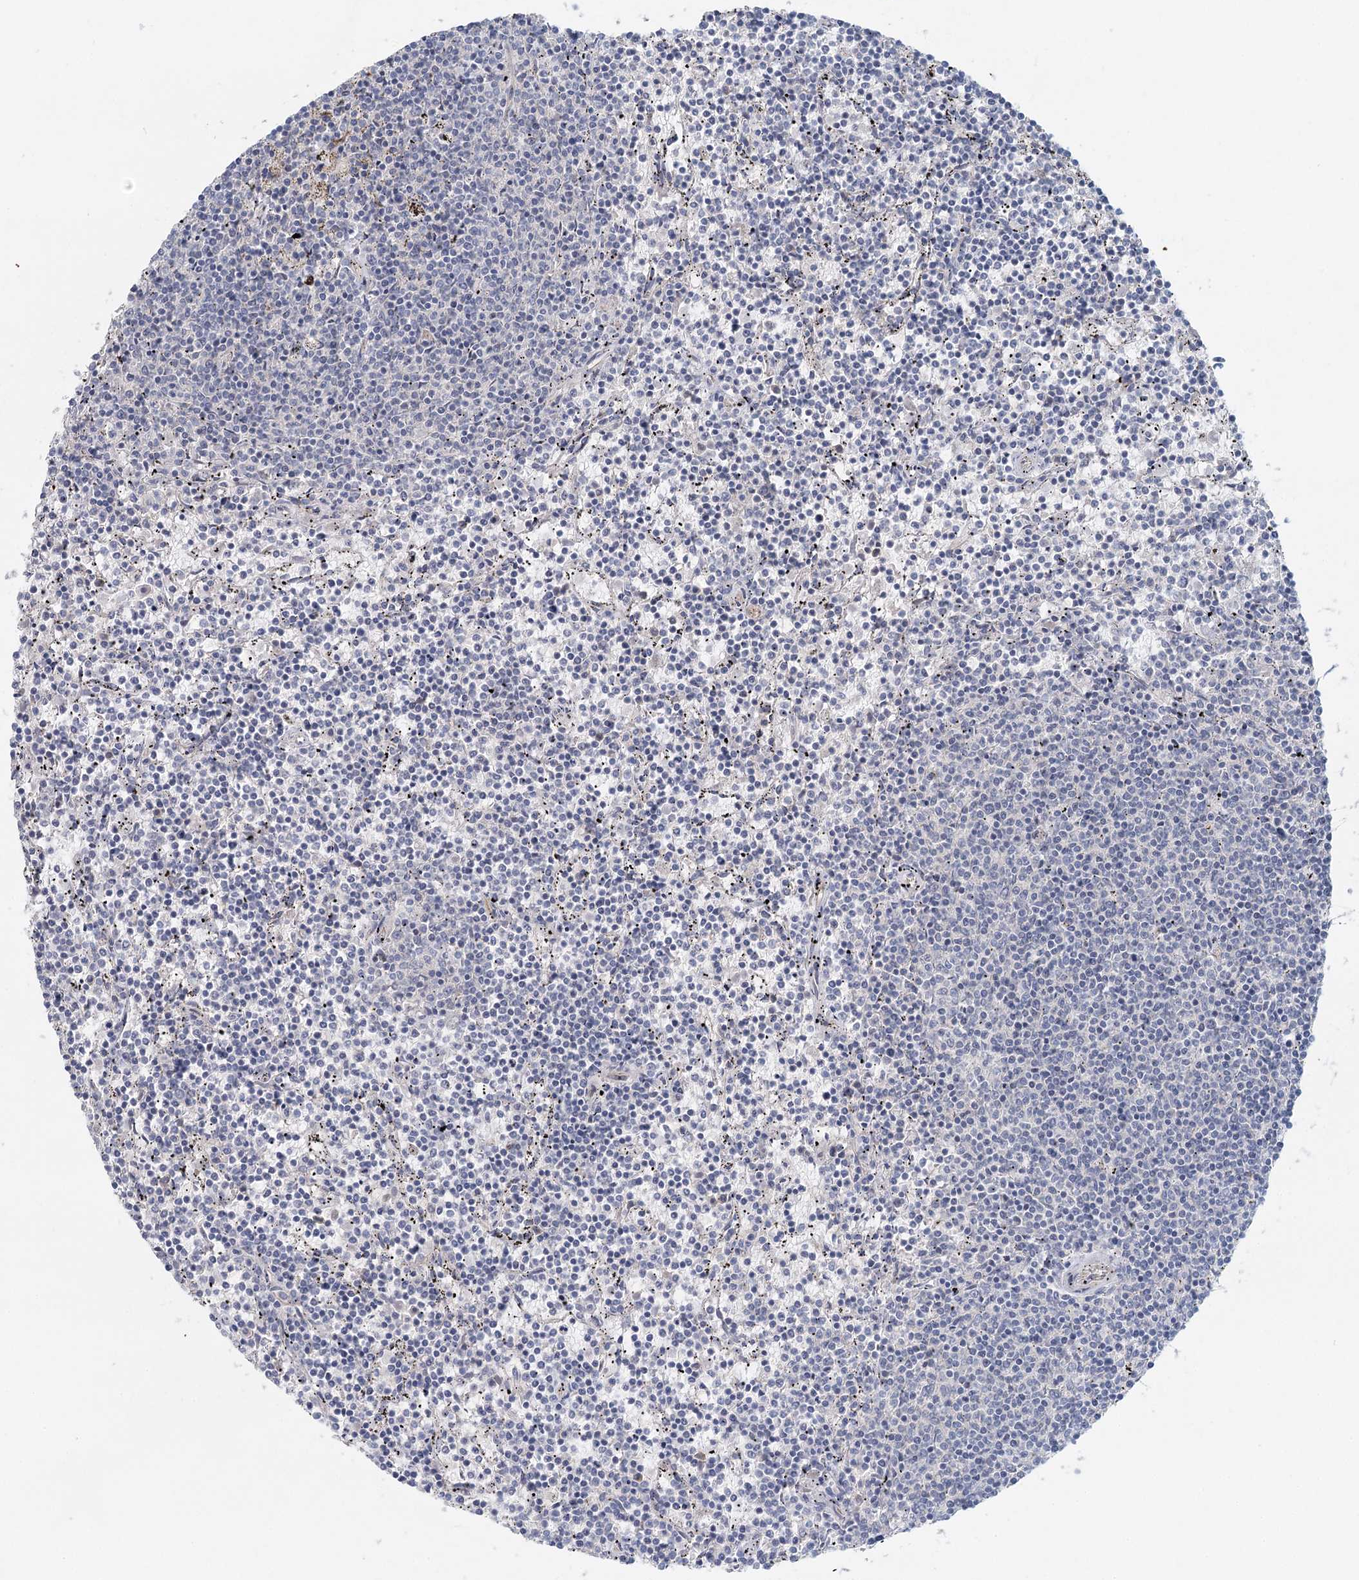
{"staining": {"intensity": "negative", "quantity": "none", "location": "none"}, "tissue": "lymphoma", "cell_type": "Tumor cells", "image_type": "cancer", "snomed": [{"axis": "morphology", "description": "Malignant lymphoma, non-Hodgkin's type, Low grade"}, {"axis": "topography", "description": "Spleen"}], "caption": "This is an IHC histopathology image of lymphoma. There is no expression in tumor cells.", "gene": "DNMBP", "patient": {"sex": "female", "age": 50}}